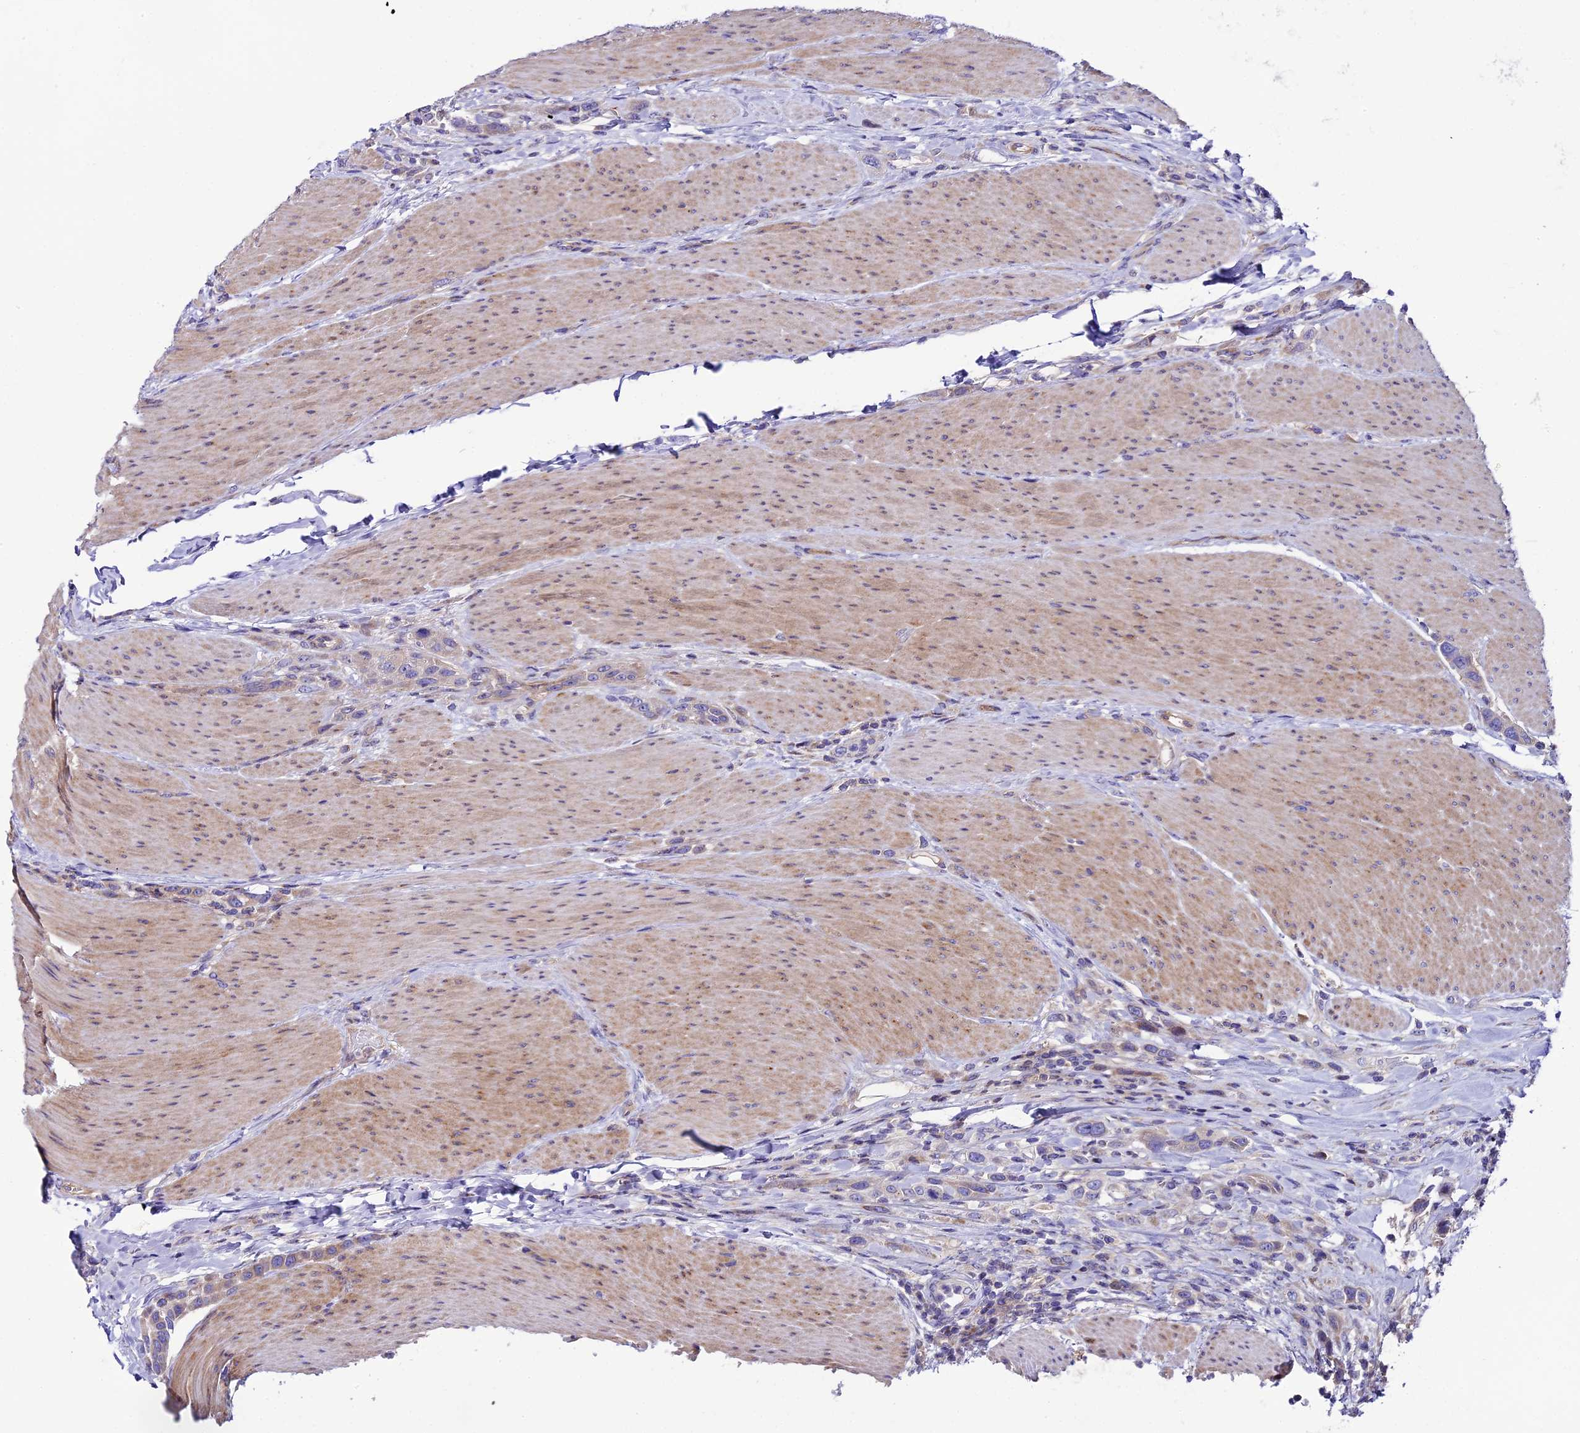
{"staining": {"intensity": "negative", "quantity": "none", "location": "none"}, "tissue": "urothelial cancer", "cell_type": "Tumor cells", "image_type": "cancer", "snomed": [{"axis": "morphology", "description": "Urothelial carcinoma, High grade"}, {"axis": "topography", "description": "Urinary bladder"}], "caption": "There is no significant staining in tumor cells of urothelial cancer.", "gene": "PIGU", "patient": {"sex": "male", "age": 50}}